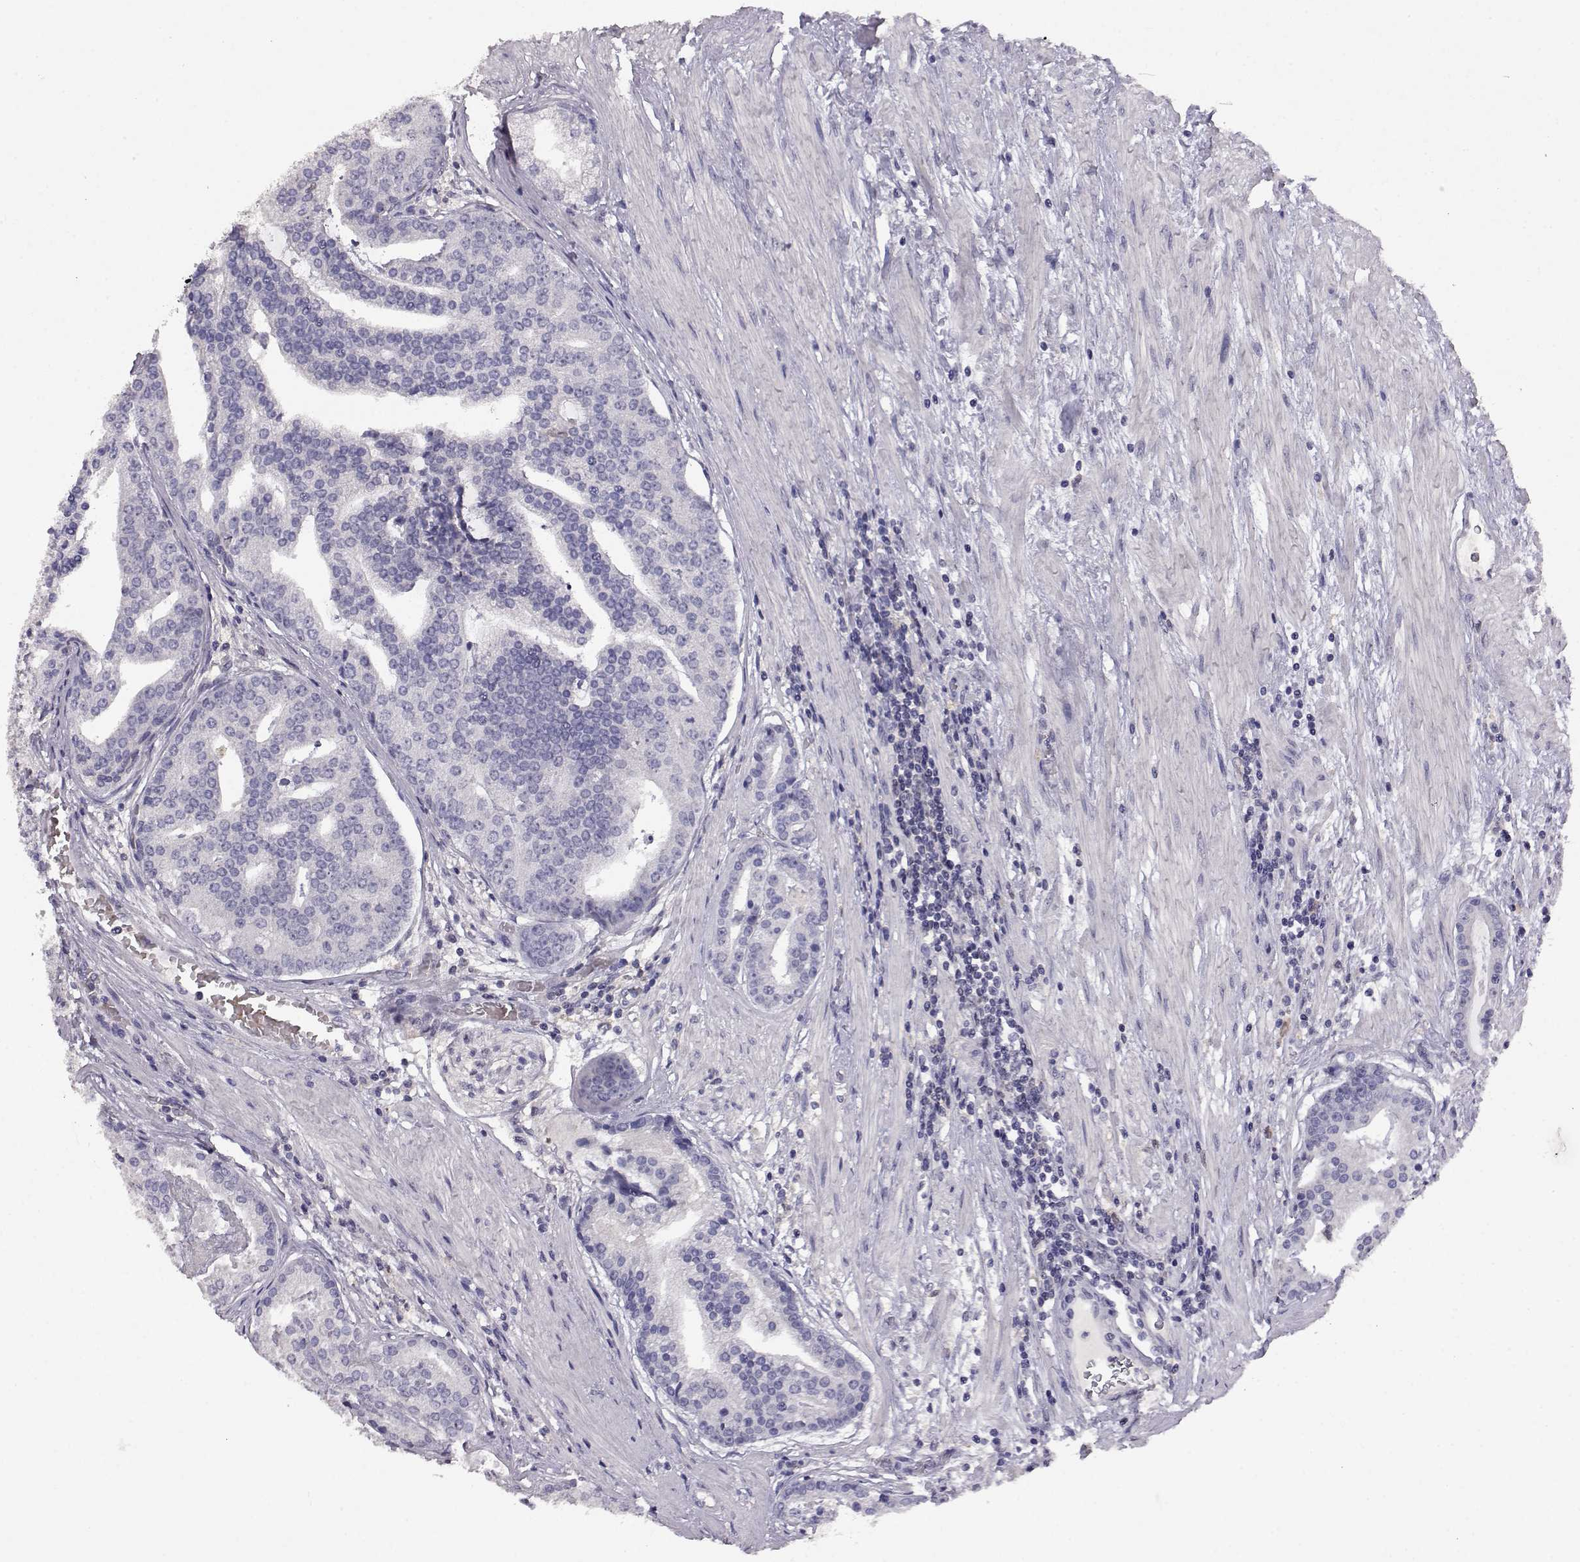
{"staining": {"intensity": "negative", "quantity": "none", "location": "none"}, "tissue": "prostate cancer", "cell_type": "Tumor cells", "image_type": "cancer", "snomed": [{"axis": "morphology", "description": "Adenocarcinoma, NOS"}, {"axis": "topography", "description": "Prostate and seminal vesicle, NOS"}, {"axis": "topography", "description": "Prostate"}], "caption": "DAB (3,3'-diaminobenzidine) immunohistochemical staining of human adenocarcinoma (prostate) demonstrates no significant expression in tumor cells.", "gene": "AKR1B1", "patient": {"sex": "male", "age": 44}}